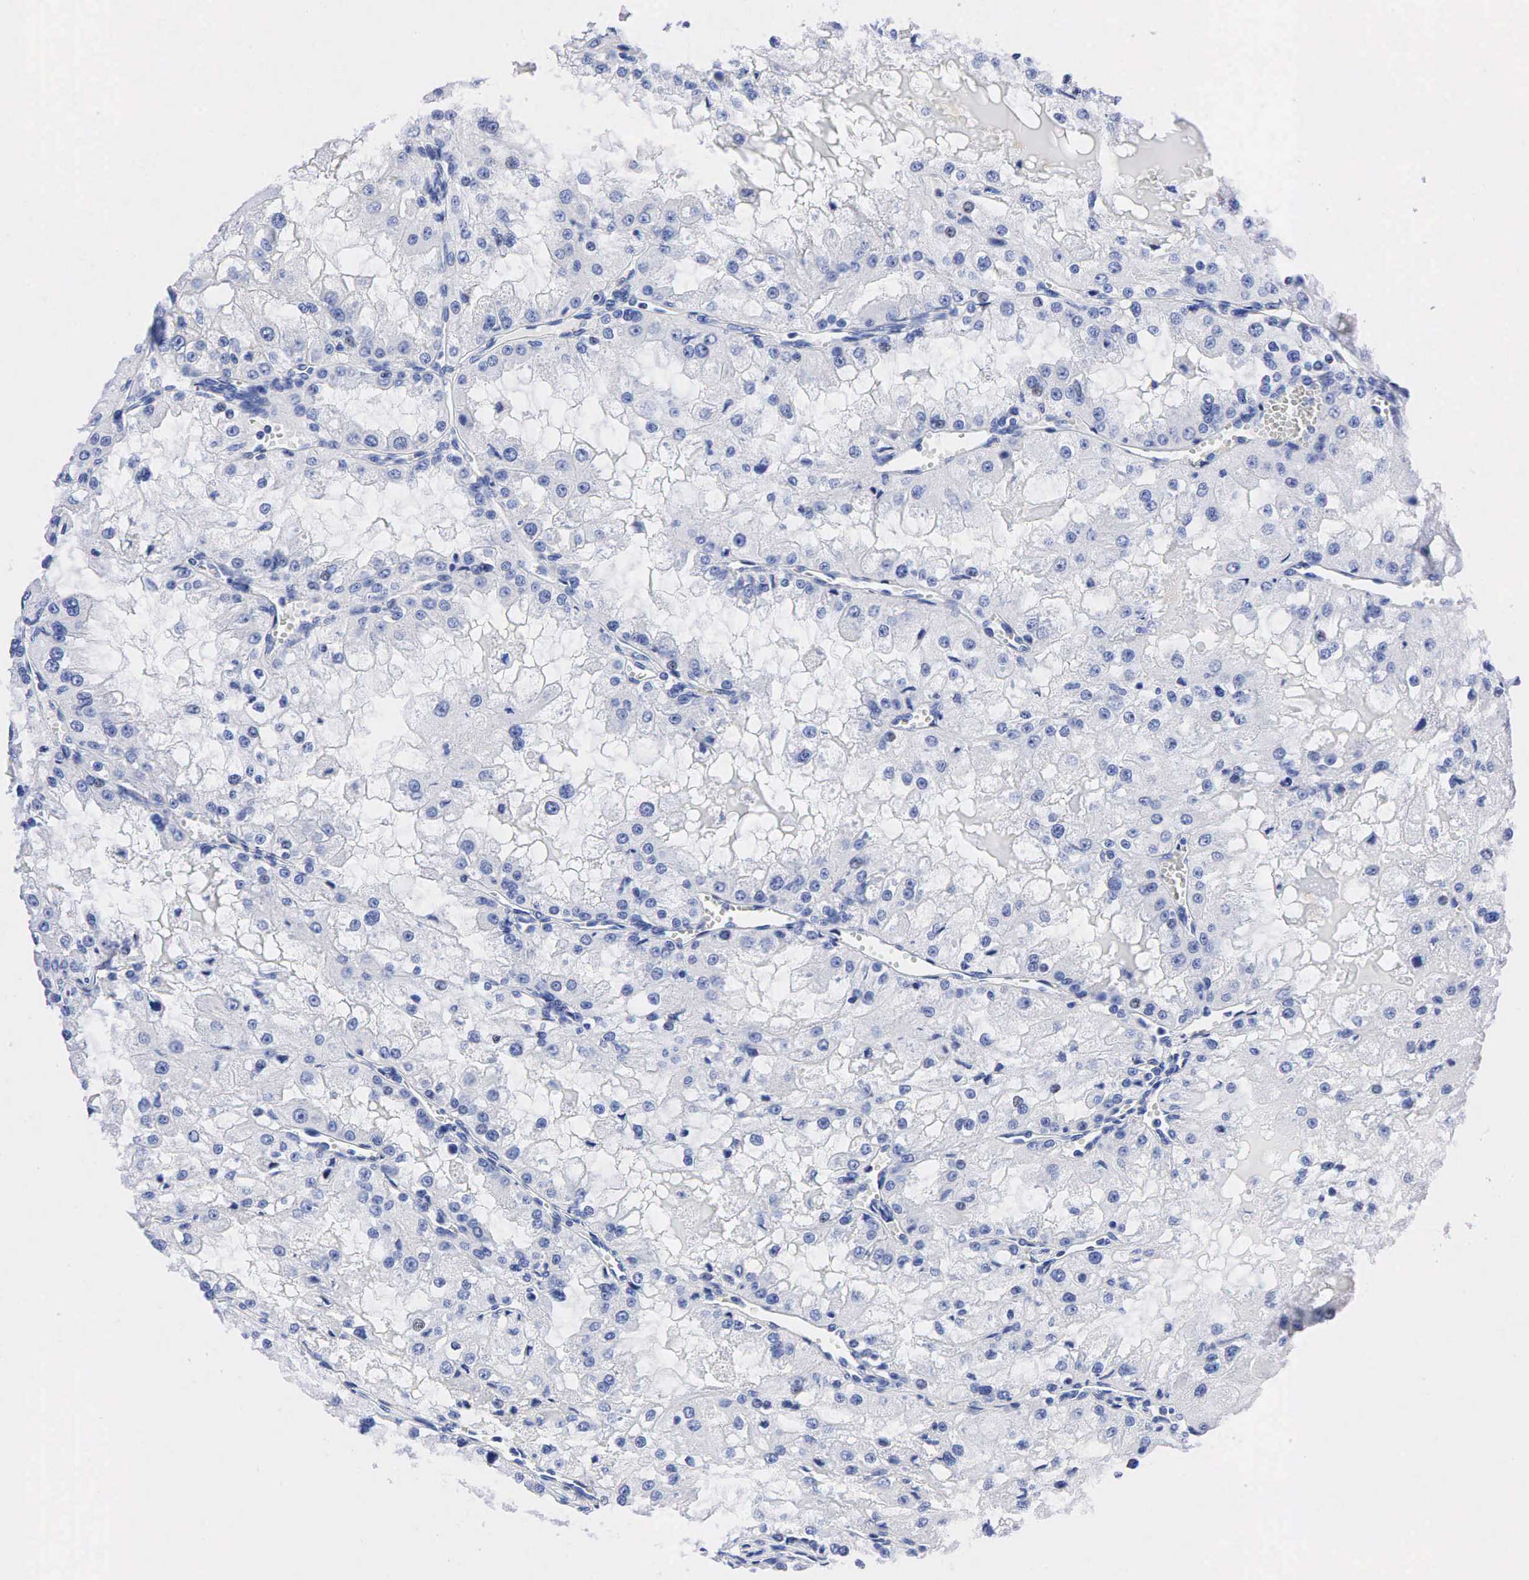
{"staining": {"intensity": "negative", "quantity": "none", "location": "none"}, "tissue": "renal cancer", "cell_type": "Tumor cells", "image_type": "cancer", "snomed": [{"axis": "morphology", "description": "Adenocarcinoma, NOS"}, {"axis": "topography", "description": "Kidney"}], "caption": "High power microscopy image of an immunohistochemistry histopathology image of renal cancer, revealing no significant expression in tumor cells.", "gene": "PTH", "patient": {"sex": "female", "age": 74}}